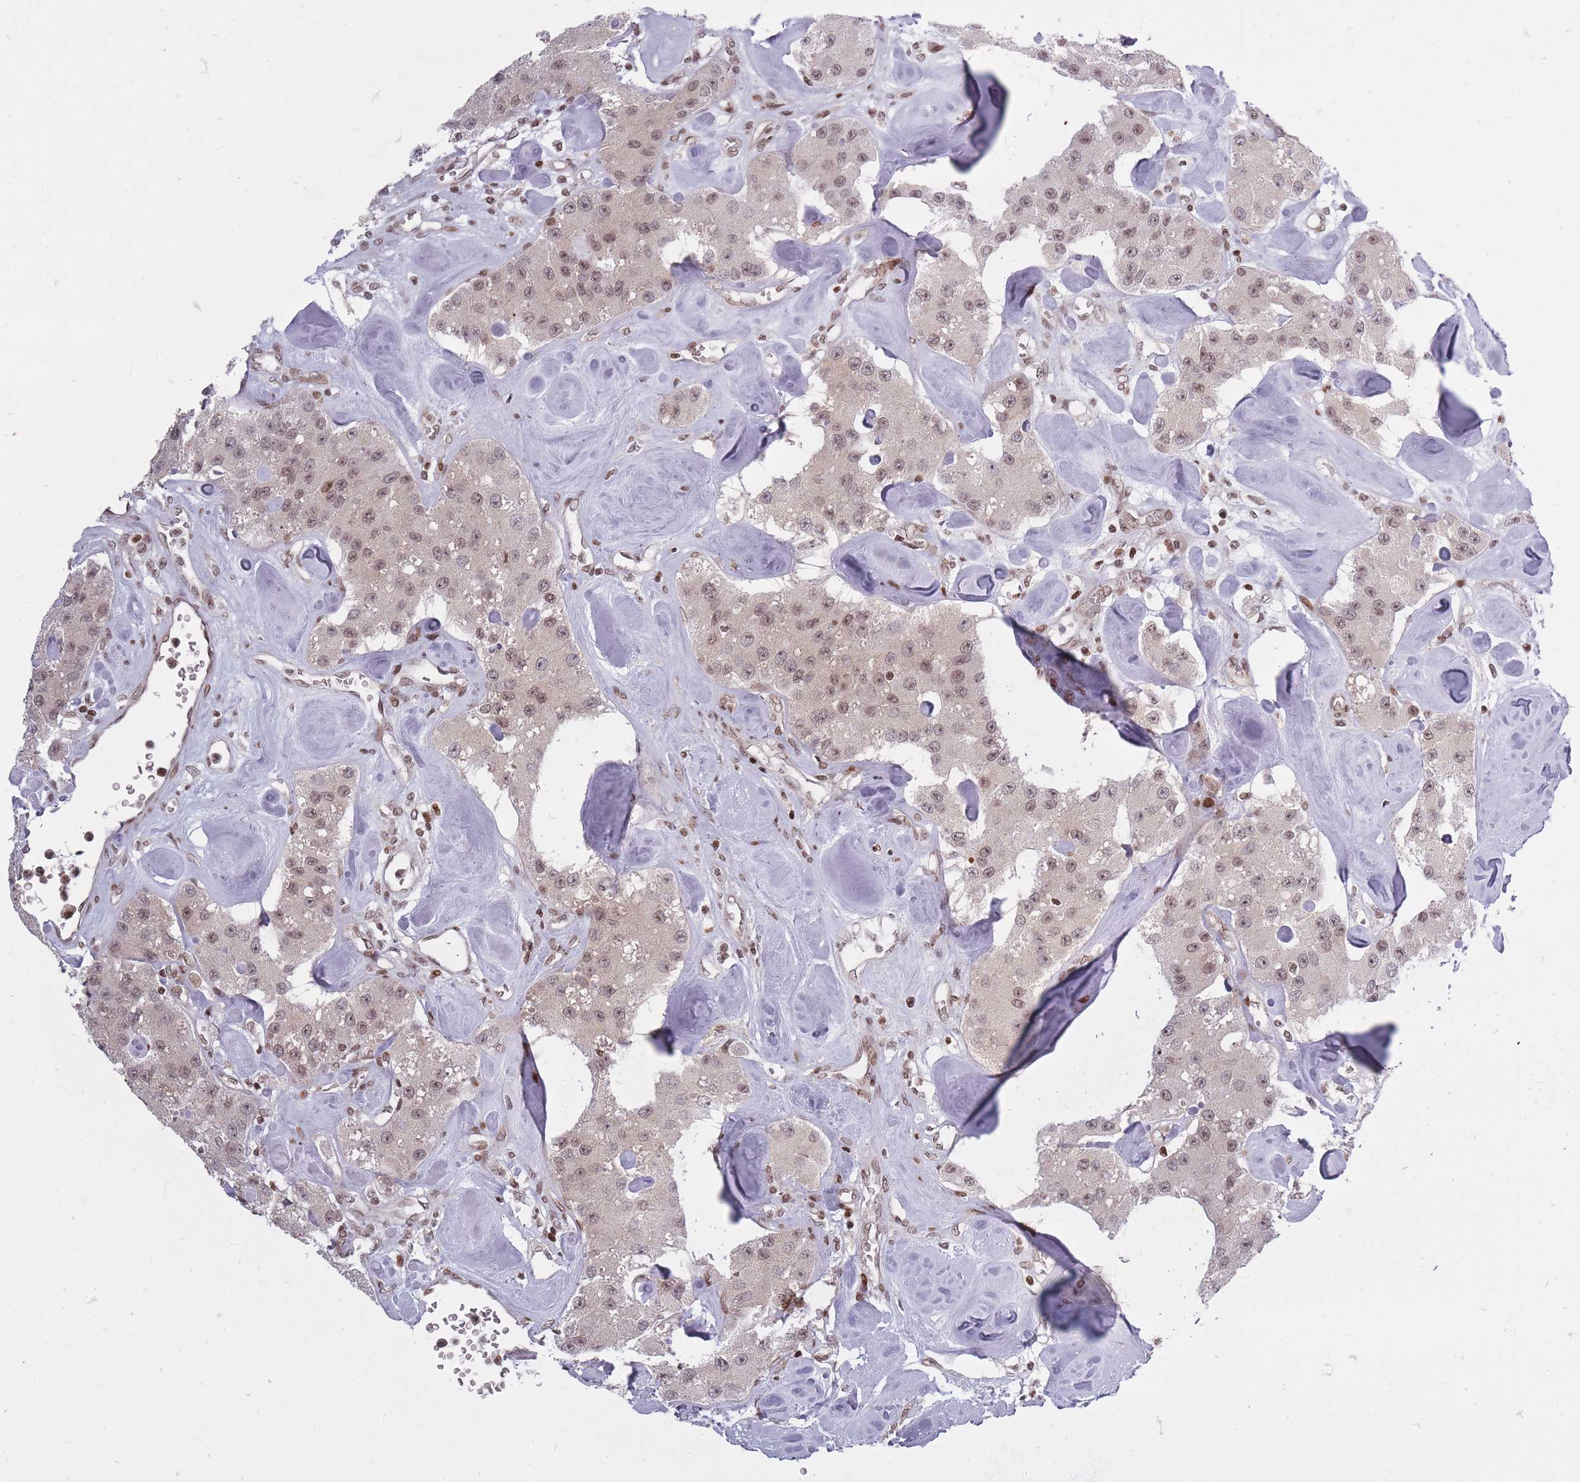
{"staining": {"intensity": "moderate", "quantity": "25%-75%", "location": "nuclear"}, "tissue": "carcinoid", "cell_type": "Tumor cells", "image_type": "cancer", "snomed": [{"axis": "morphology", "description": "Carcinoid, malignant, NOS"}, {"axis": "topography", "description": "Pancreas"}], "caption": "Carcinoid tissue shows moderate nuclear expression in about 25%-75% of tumor cells", "gene": "TMC6", "patient": {"sex": "male", "age": 41}}